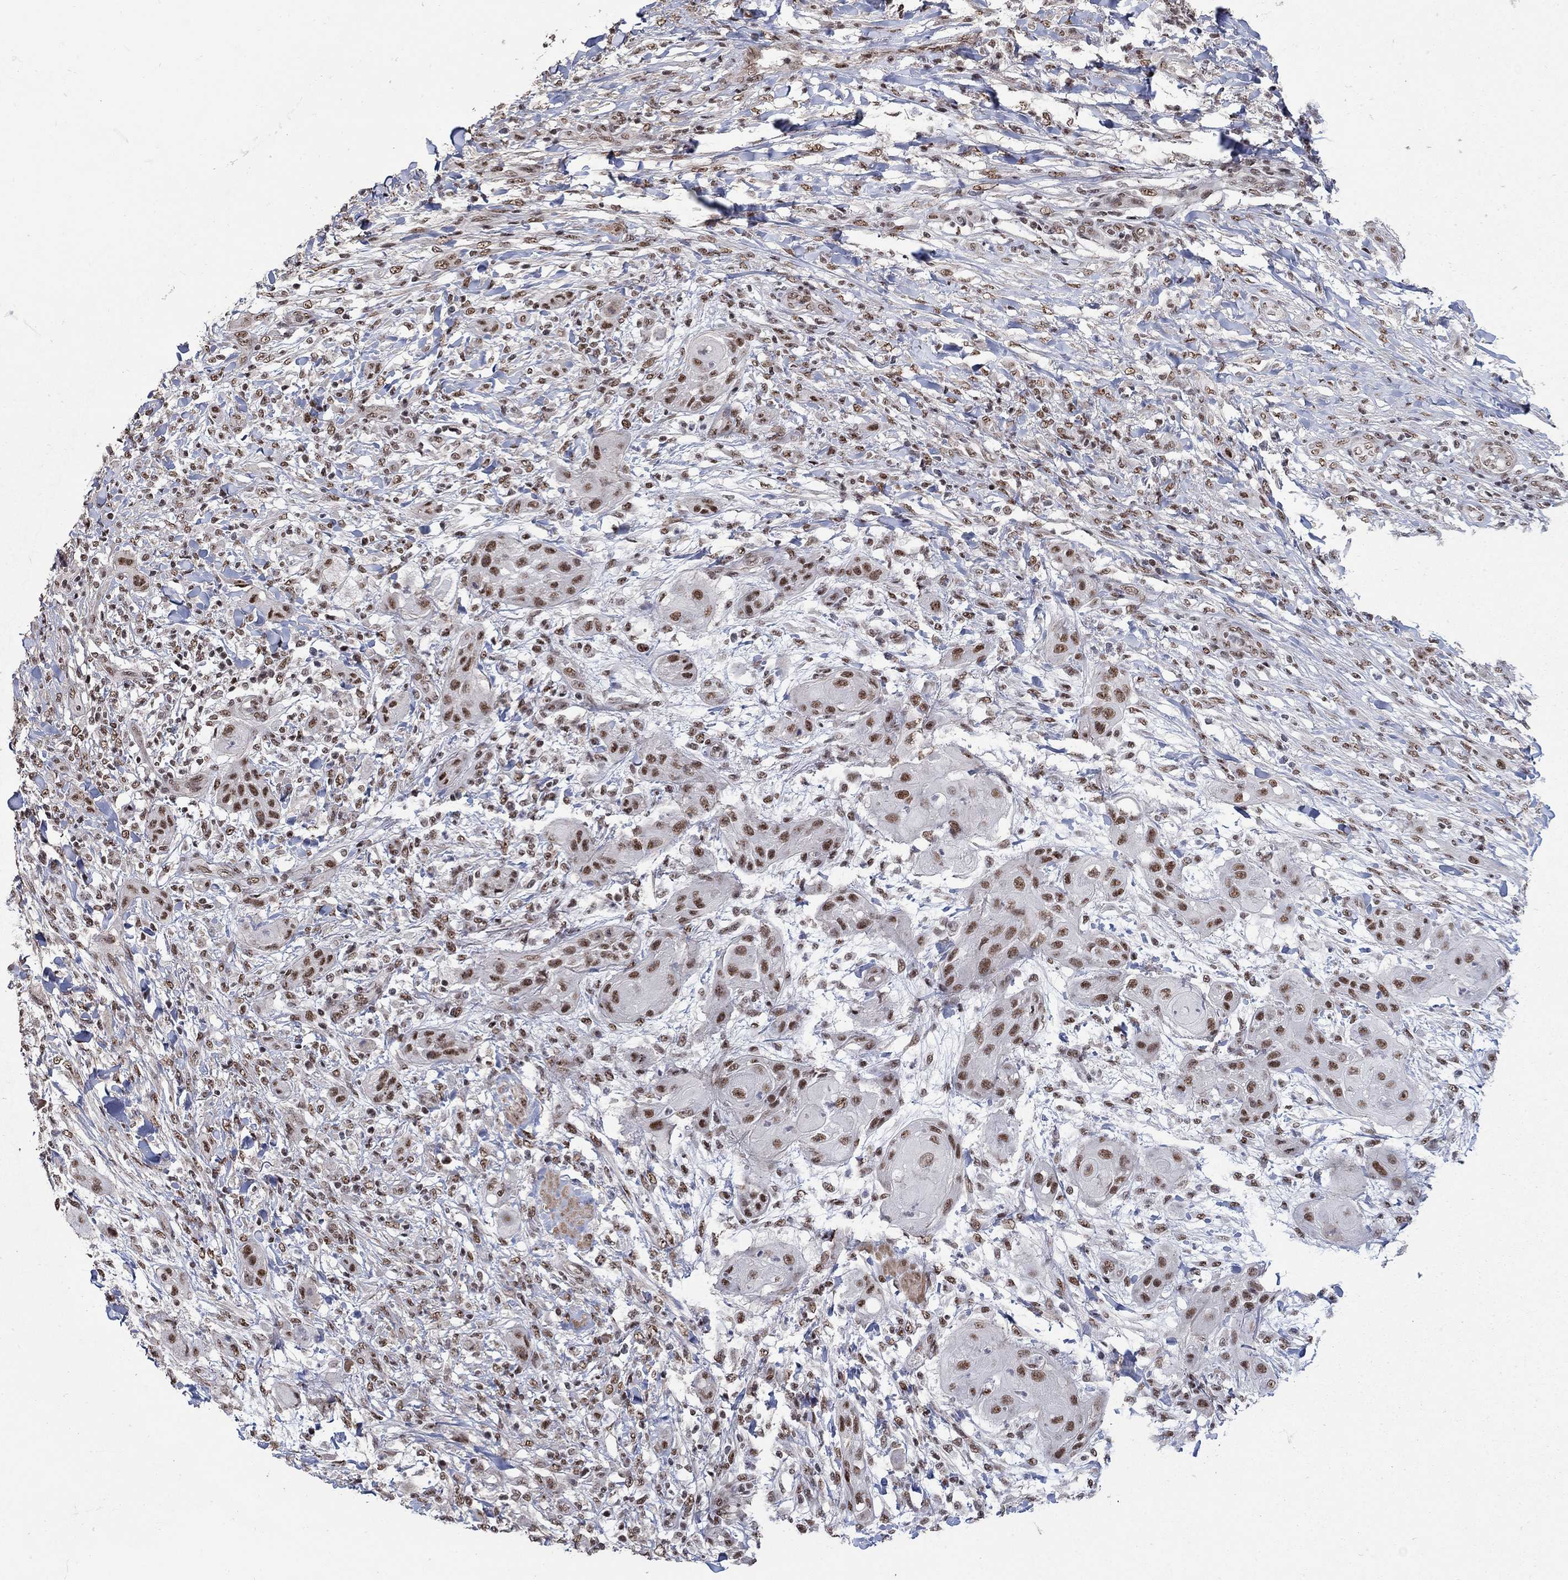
{"staining": {"intensity": "moderate", "quantity": ">75%", "location": "nuclear"}, "tissue": "skin cancer", "cell_type": "Tumor cells", "image_type": "cancer", "snomed": [{"axis": "morphology", "description": "Squamous cell carcinoma, NOS"}, {"axis": "topography", "description": "Skin"}], "caption": "There is medium levels of moderate nuclear staining in tumor cells of squamous cell carcinoma (skin), as demonstrated by immunohistochemical staining (brown color).", "gene": "PNISR", "patient": {"sex": "male", "age": 62}}